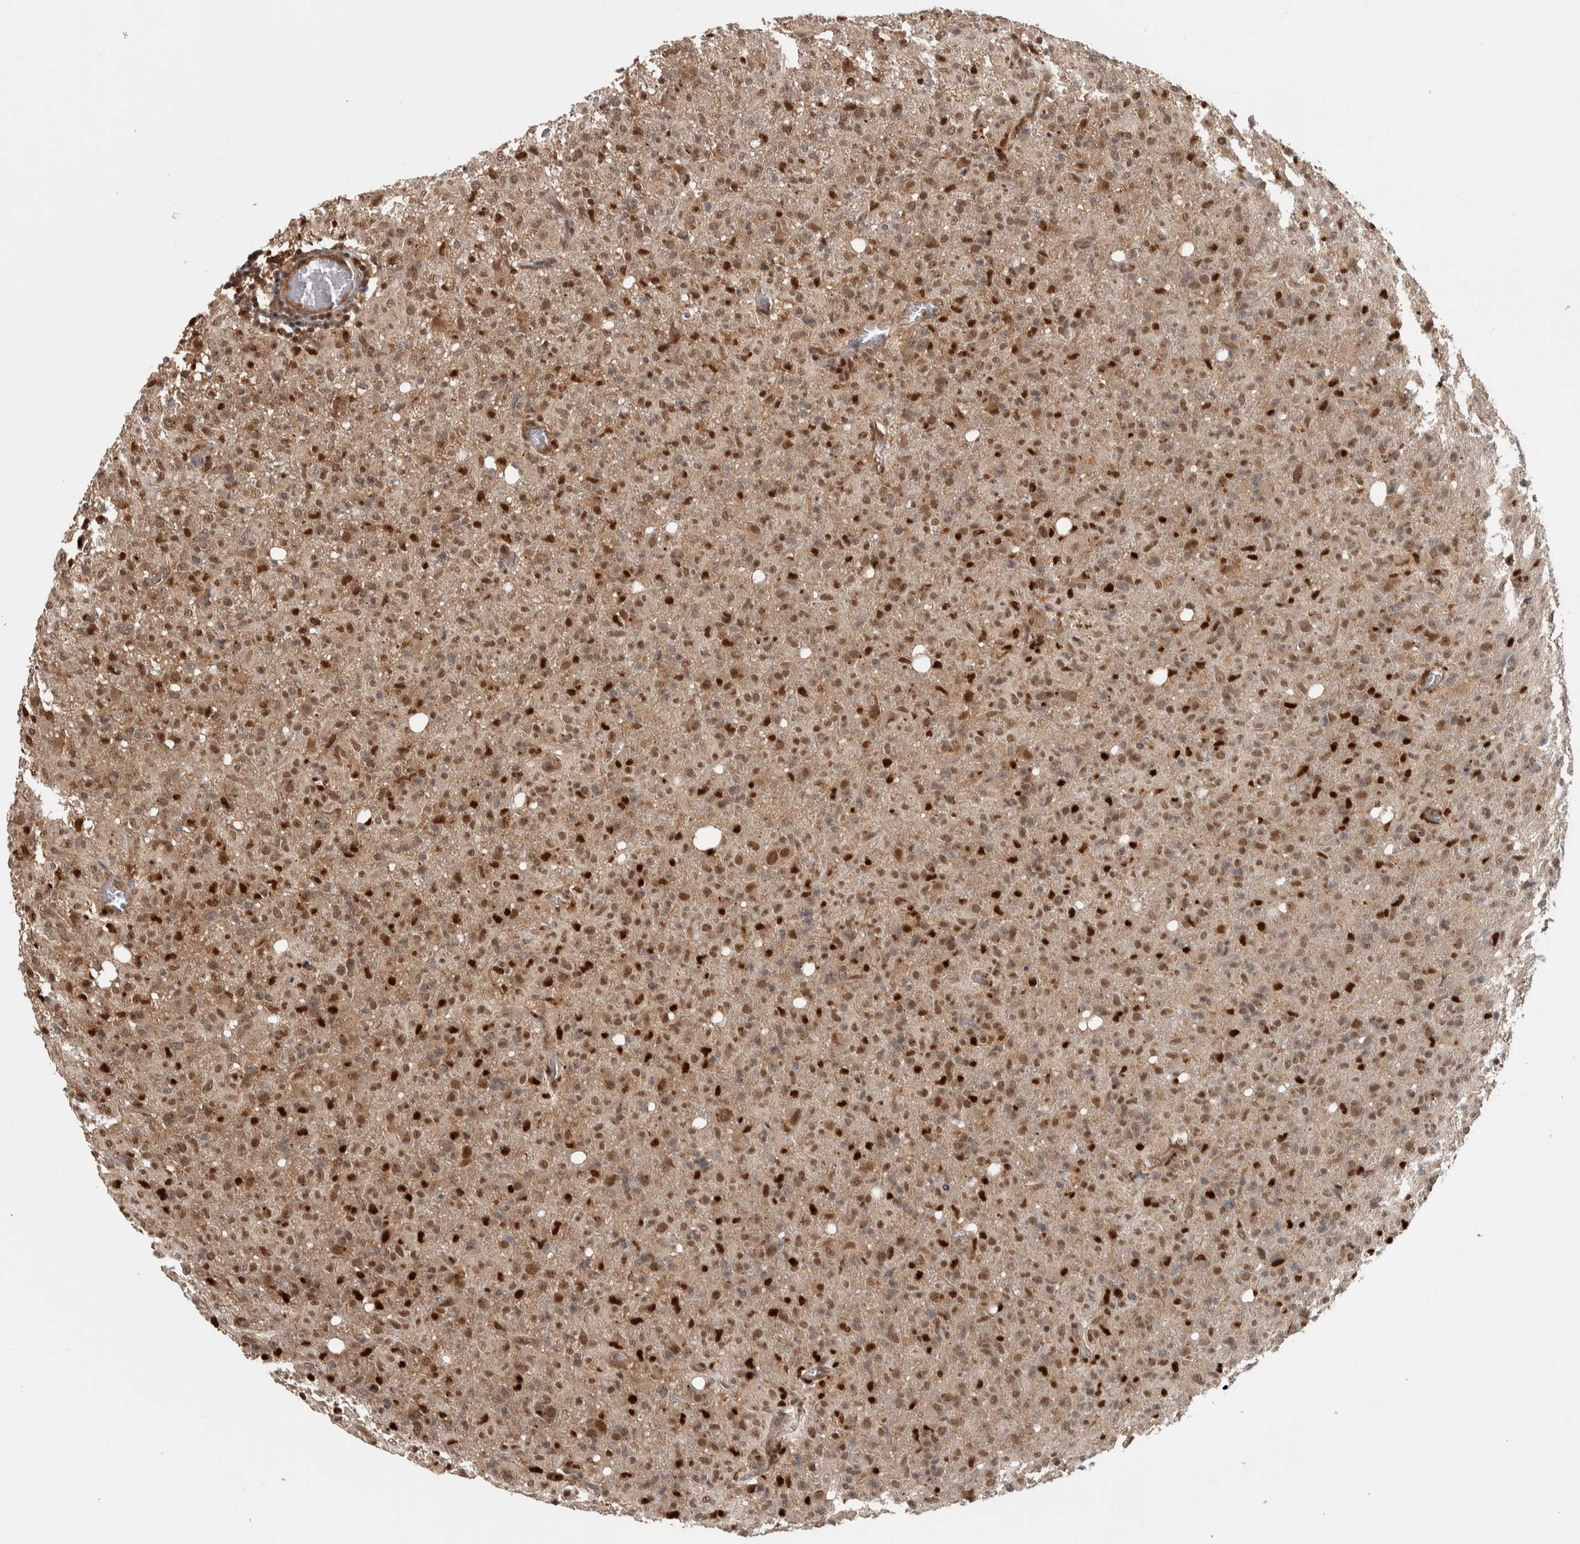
{"staining": {"intensity": "moderate", "quantity": ">75%", "location": "cytoplasmic/membranous,nuclear"}, "tissue": "glioma", "cell_type": "Tumor cells", "image_type": "cancer", "snomed": [{"axis": "morphology", "description": "Glioma, malignant, High grade"}, {"axis": "topography", "description": "Brain"}], "caption": "Immunohistochemical staining of human high-grade glioma (malignant) reveals medium levels of moderate cytoplasmic/membranous and nuclear positivity in about >75% of tumor cells. (IHC, brightfield microscopy, high magnification).", "gene": "RPS6KA4", "patient": {"sex": "female", "age": 57}}